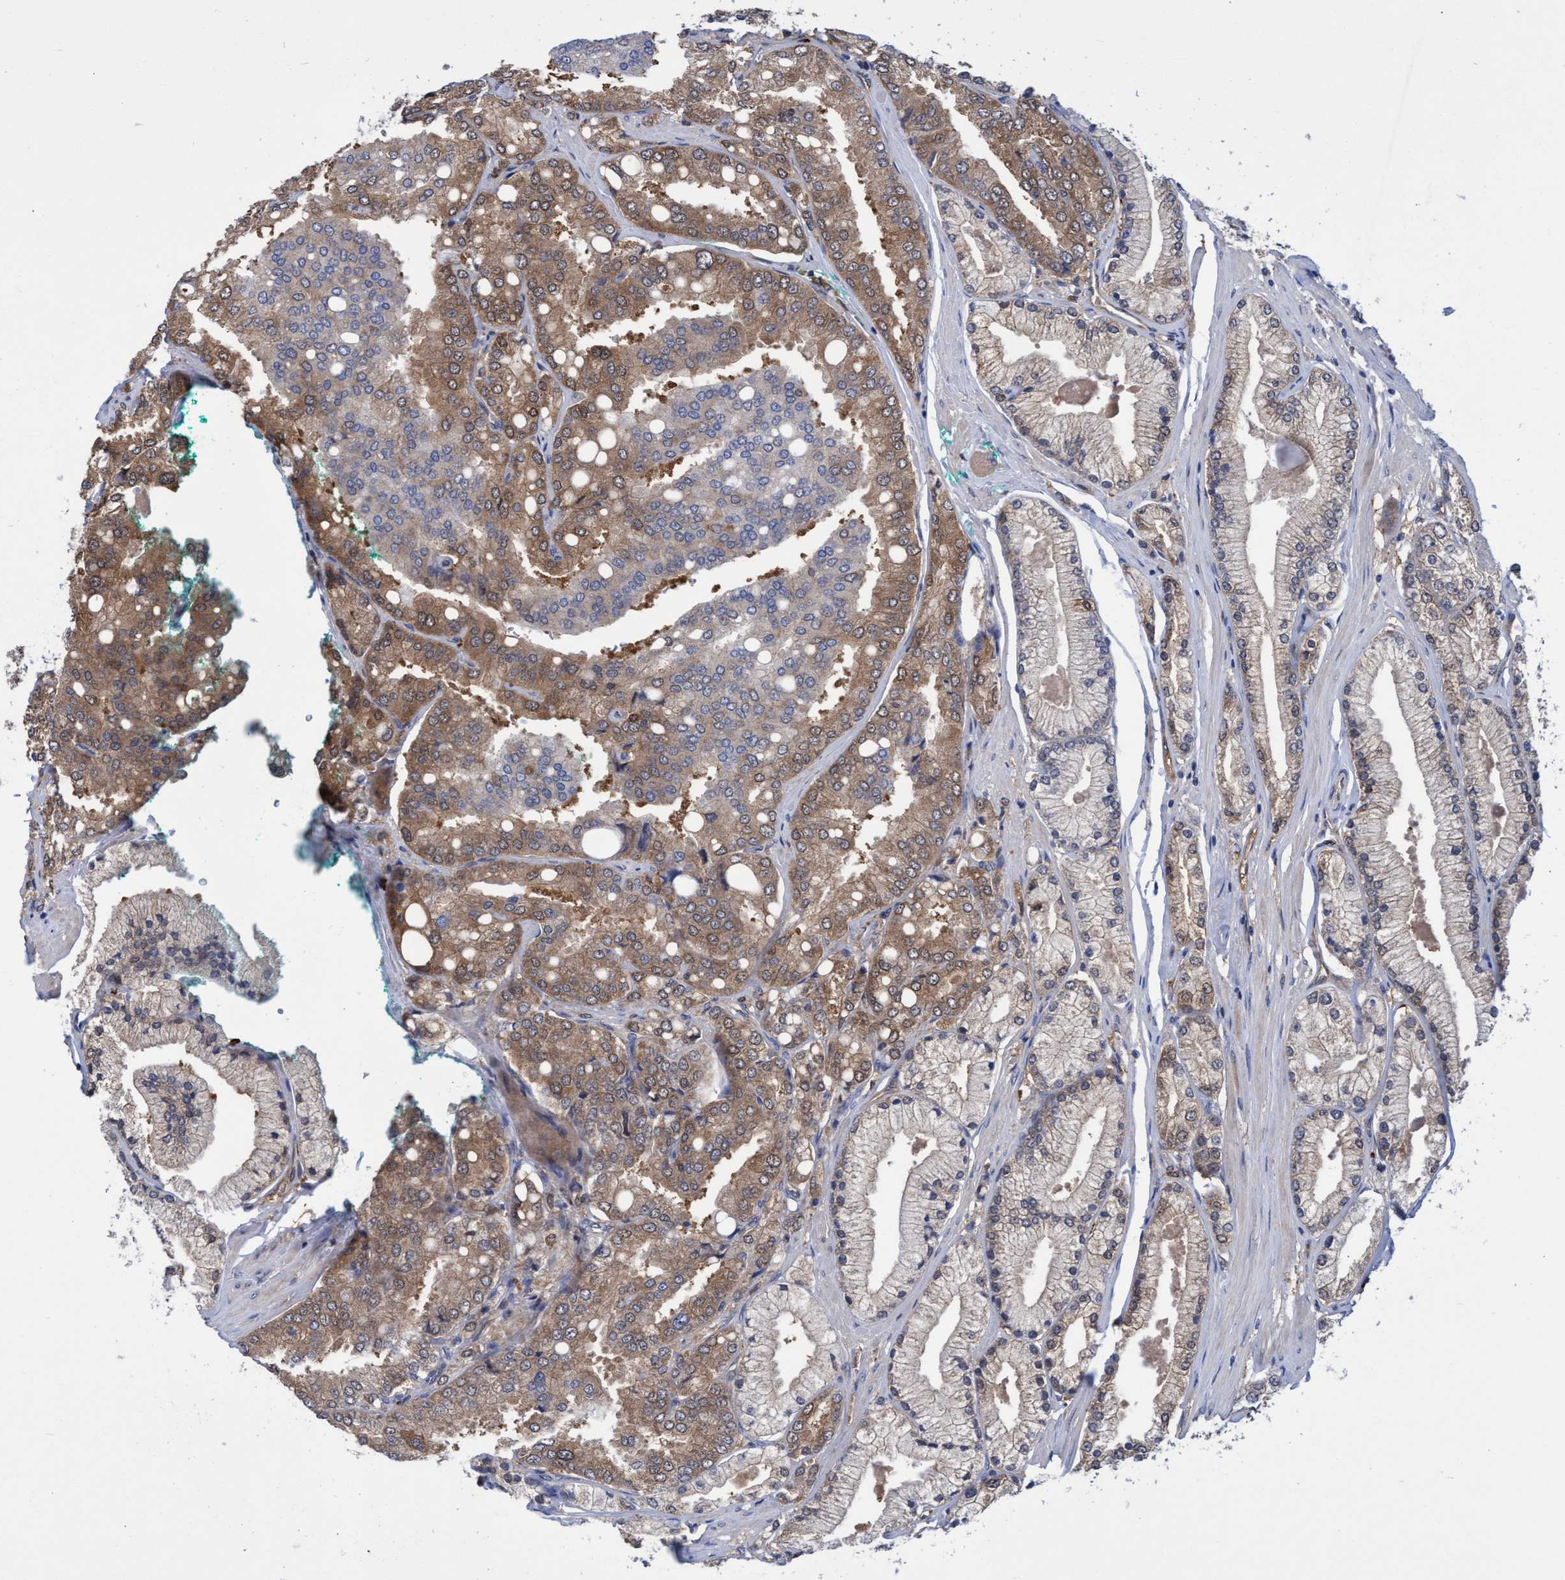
{"staining": {"intensity": "moderate", "quantity": "25%-75%", "location": "cytoplasmic/membranous"}, "tissue": "prostate cancer", "cell_type": "Tumor cells", "image_type": "cancer", "snomed": [{"axis": "morphology", "description": "Adenocarcinoma, High grade"}, {"axis": "topography", "description": "Prostate"}], "caption": "A high-resolution histopathology image shows immunohistochemistry staining of adenocarcinoma (high-grade) (prostate), which exhibits moderate cytoplasmic/membranous expression in about 25%-75% of tumor cells.", "gene": "PNPO", "patient": {"sex": "male", "age": 50}}